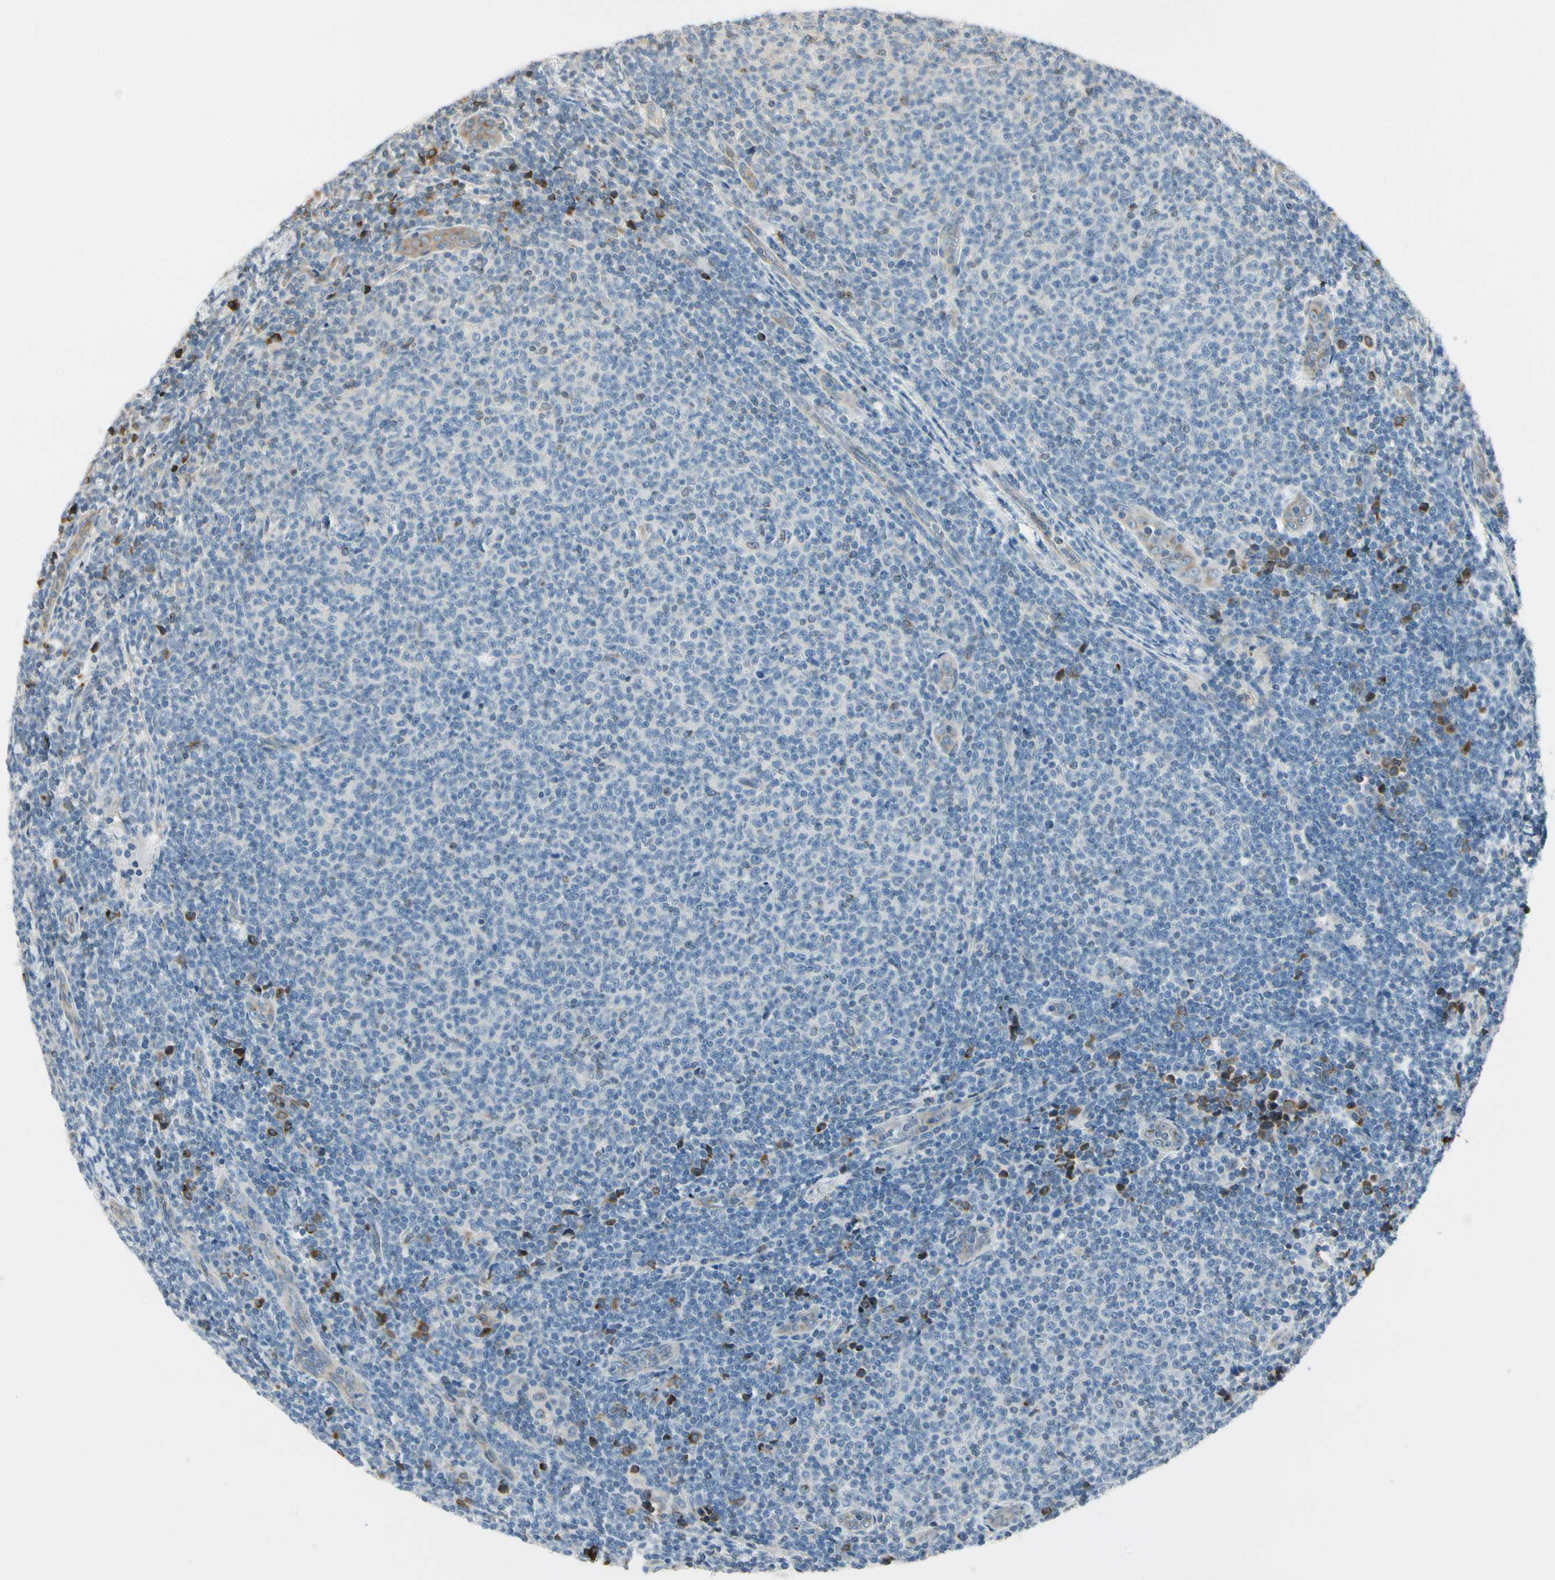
{"staining": {"intensity": "negative", "quantity": "none", "location": "none"}, "tissue": "lymphoma", "cell_type": "Tumor cells", "image_type": "cancer", "snomed": [{"axis": "morphology", "description": "Malignant lymphoma, non-Hodgkin's type, Low grade"}, {"axis": "topography", "description": "Lymph node"}], "caption": "Immunohistochemistry (IHC) micrograph of neoplastic tissue: human malignant lymphoma, non-Hodgkin's type (low-grade) stained with DAB shows no significant protein expression in tumor cells.", "gene": "NUCB2", "patient": {"sex": "male", "age": 66}}